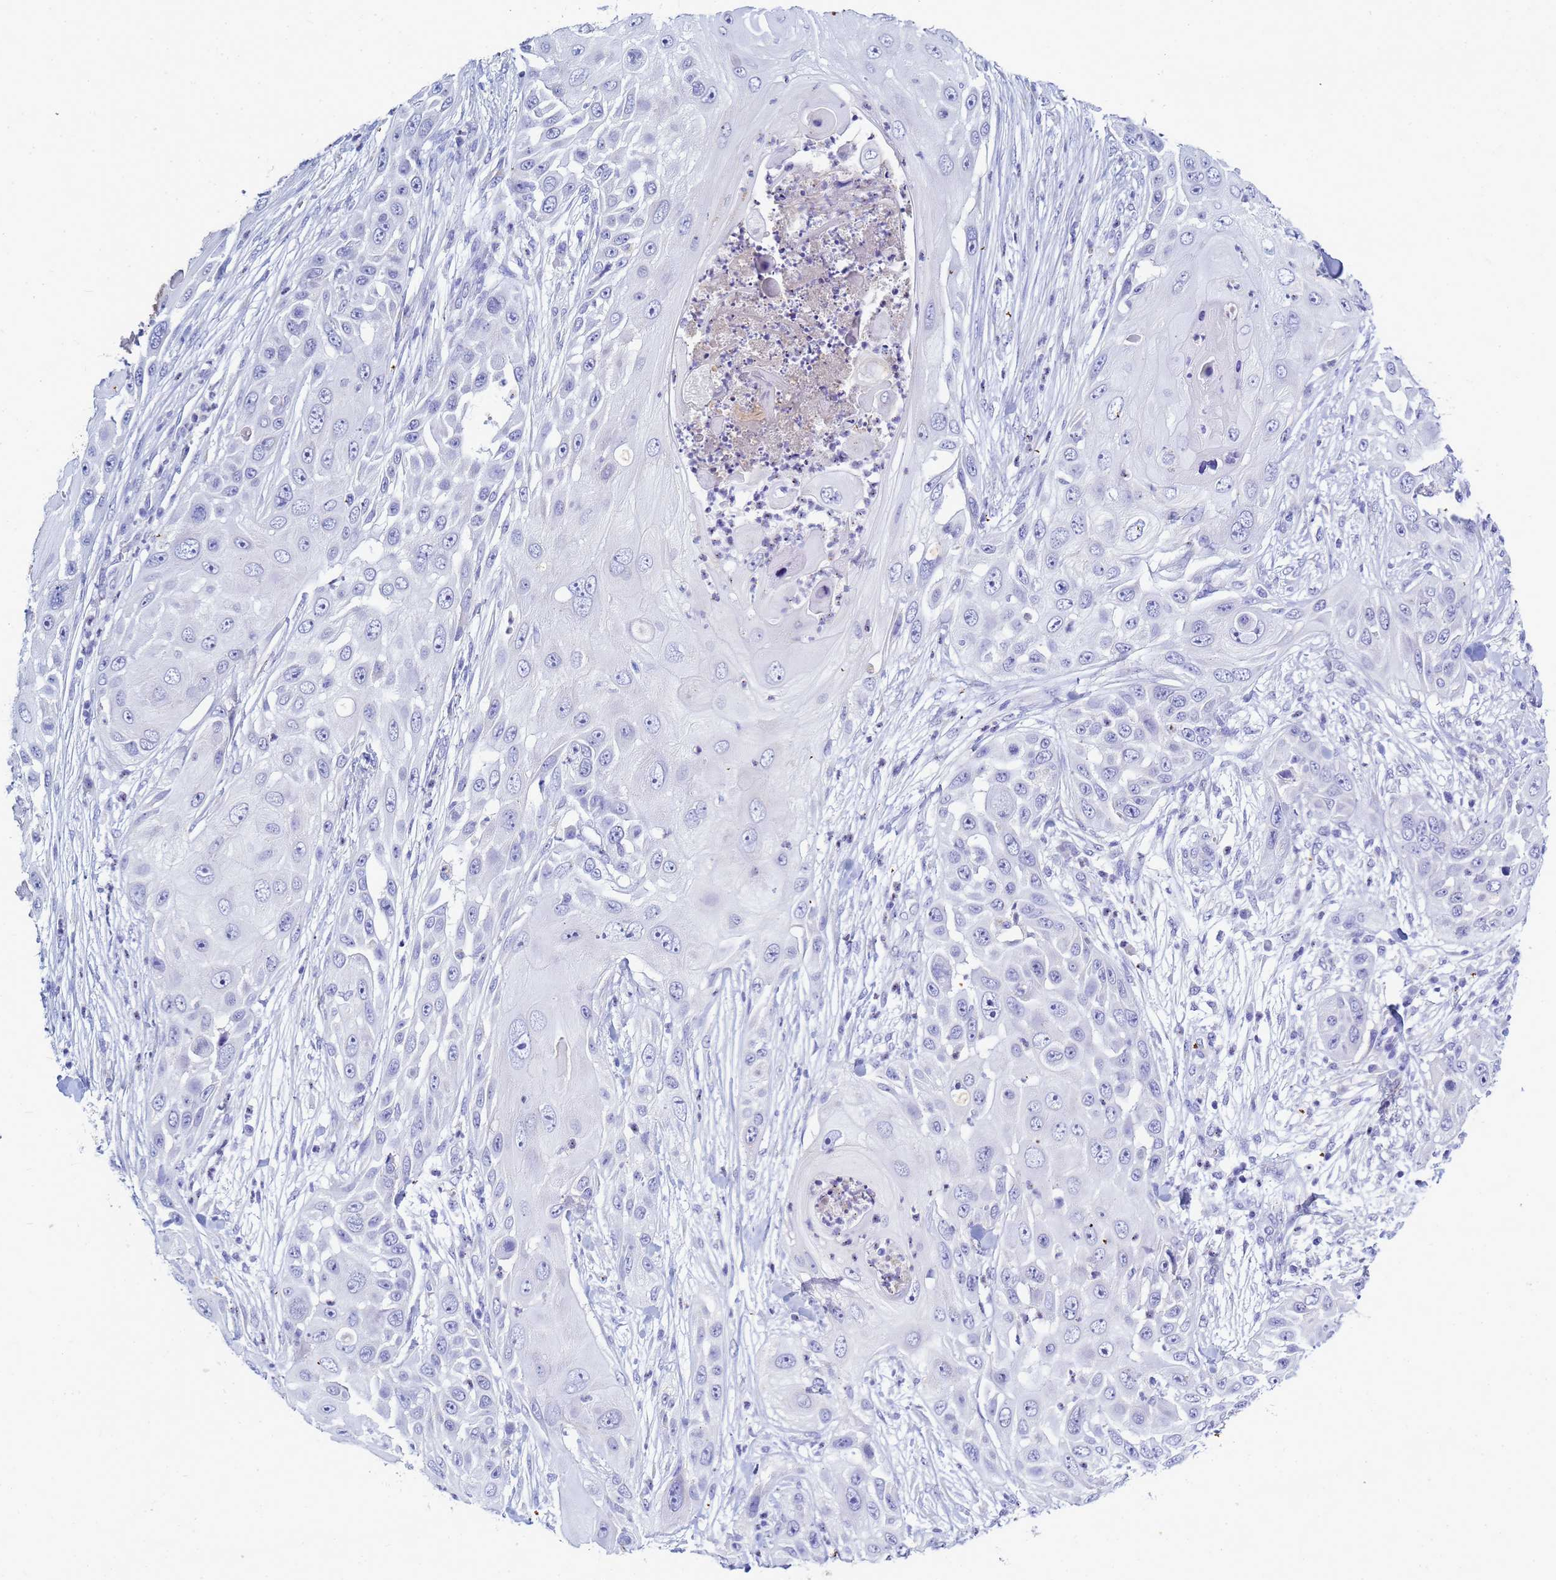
{"staining": {"intensity": "negative", "quantity": "none", "location": "none"}, "tissue": "skin cancer", "cell_type": "Tumor cells", "image_type": "cancer", "snomed": [{"axis": "morphology", "description": "Squamous cell carcinoma, NOS"}, {"axis": "topography", "description": "Skin"}], "caption": "Immunohistochemical staining of human skin squamous cell carcinoma displays no significant staining in tumor cells.", "gene": "B3GNT8", "patient": {"sex": "female", "age": 44}}